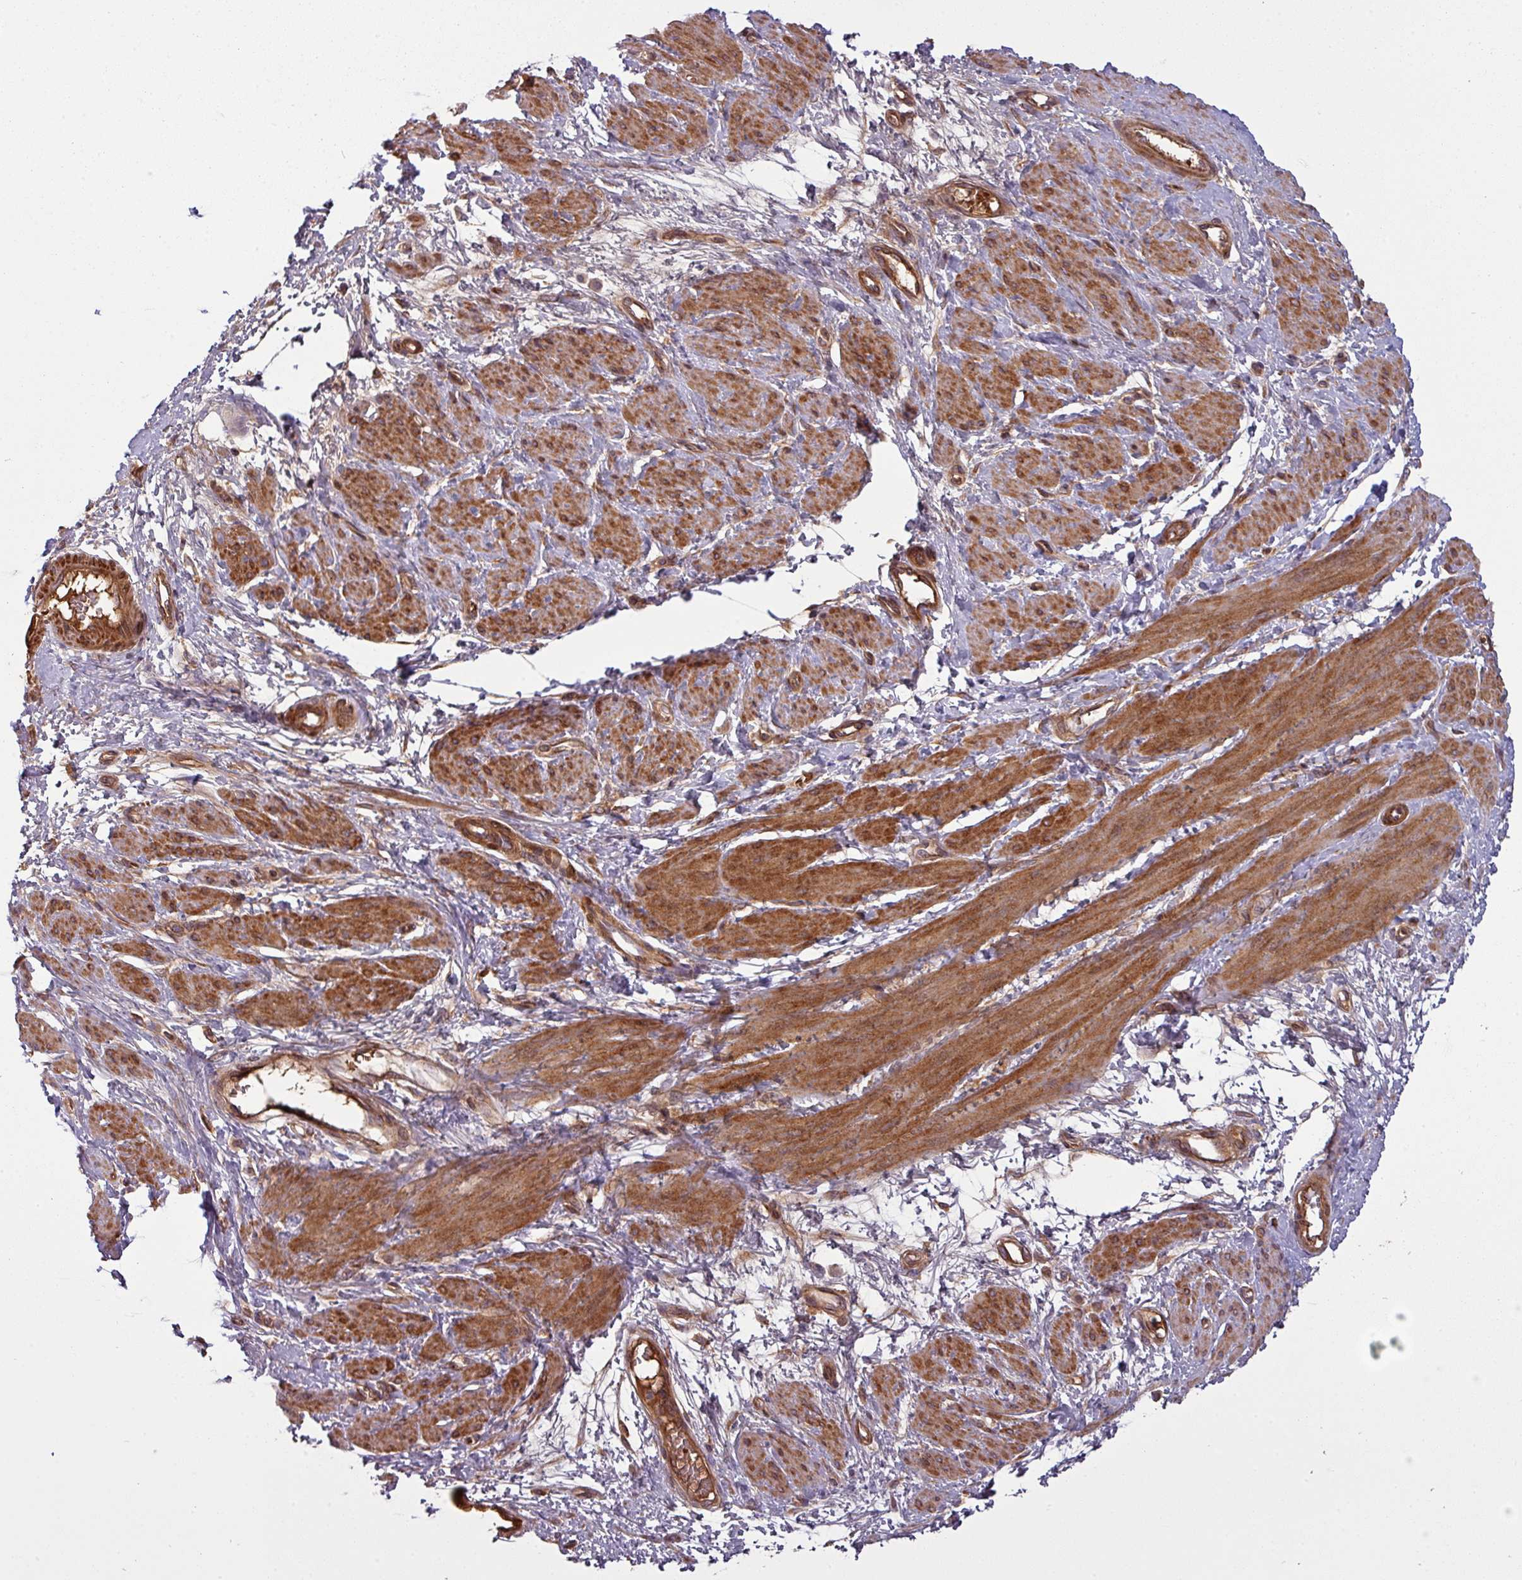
{"staining": {"intensity": "strong", "quantity": "25%-75%", "location": "cytoplasmic/membranous"}, "tissue": "smooth muscle", "cell_type": "Smooth muscle cells", "image_type": "normal", "snomed": [{"axis": "morphology", "description": "Normal tissue, NOS"}, {"axis": "topography", "description": "Smooth muscle"}, {"axis": "topography", "description": "Uterus"}], "caption": "Smooth muscle cells display high levels of strong cytoplasmic/membranous expression in approximately 25%-75% of cells in benign human smooth muscle.", "gene": "SNRNP25", "patient": {"sex": "female", "age": 39}}